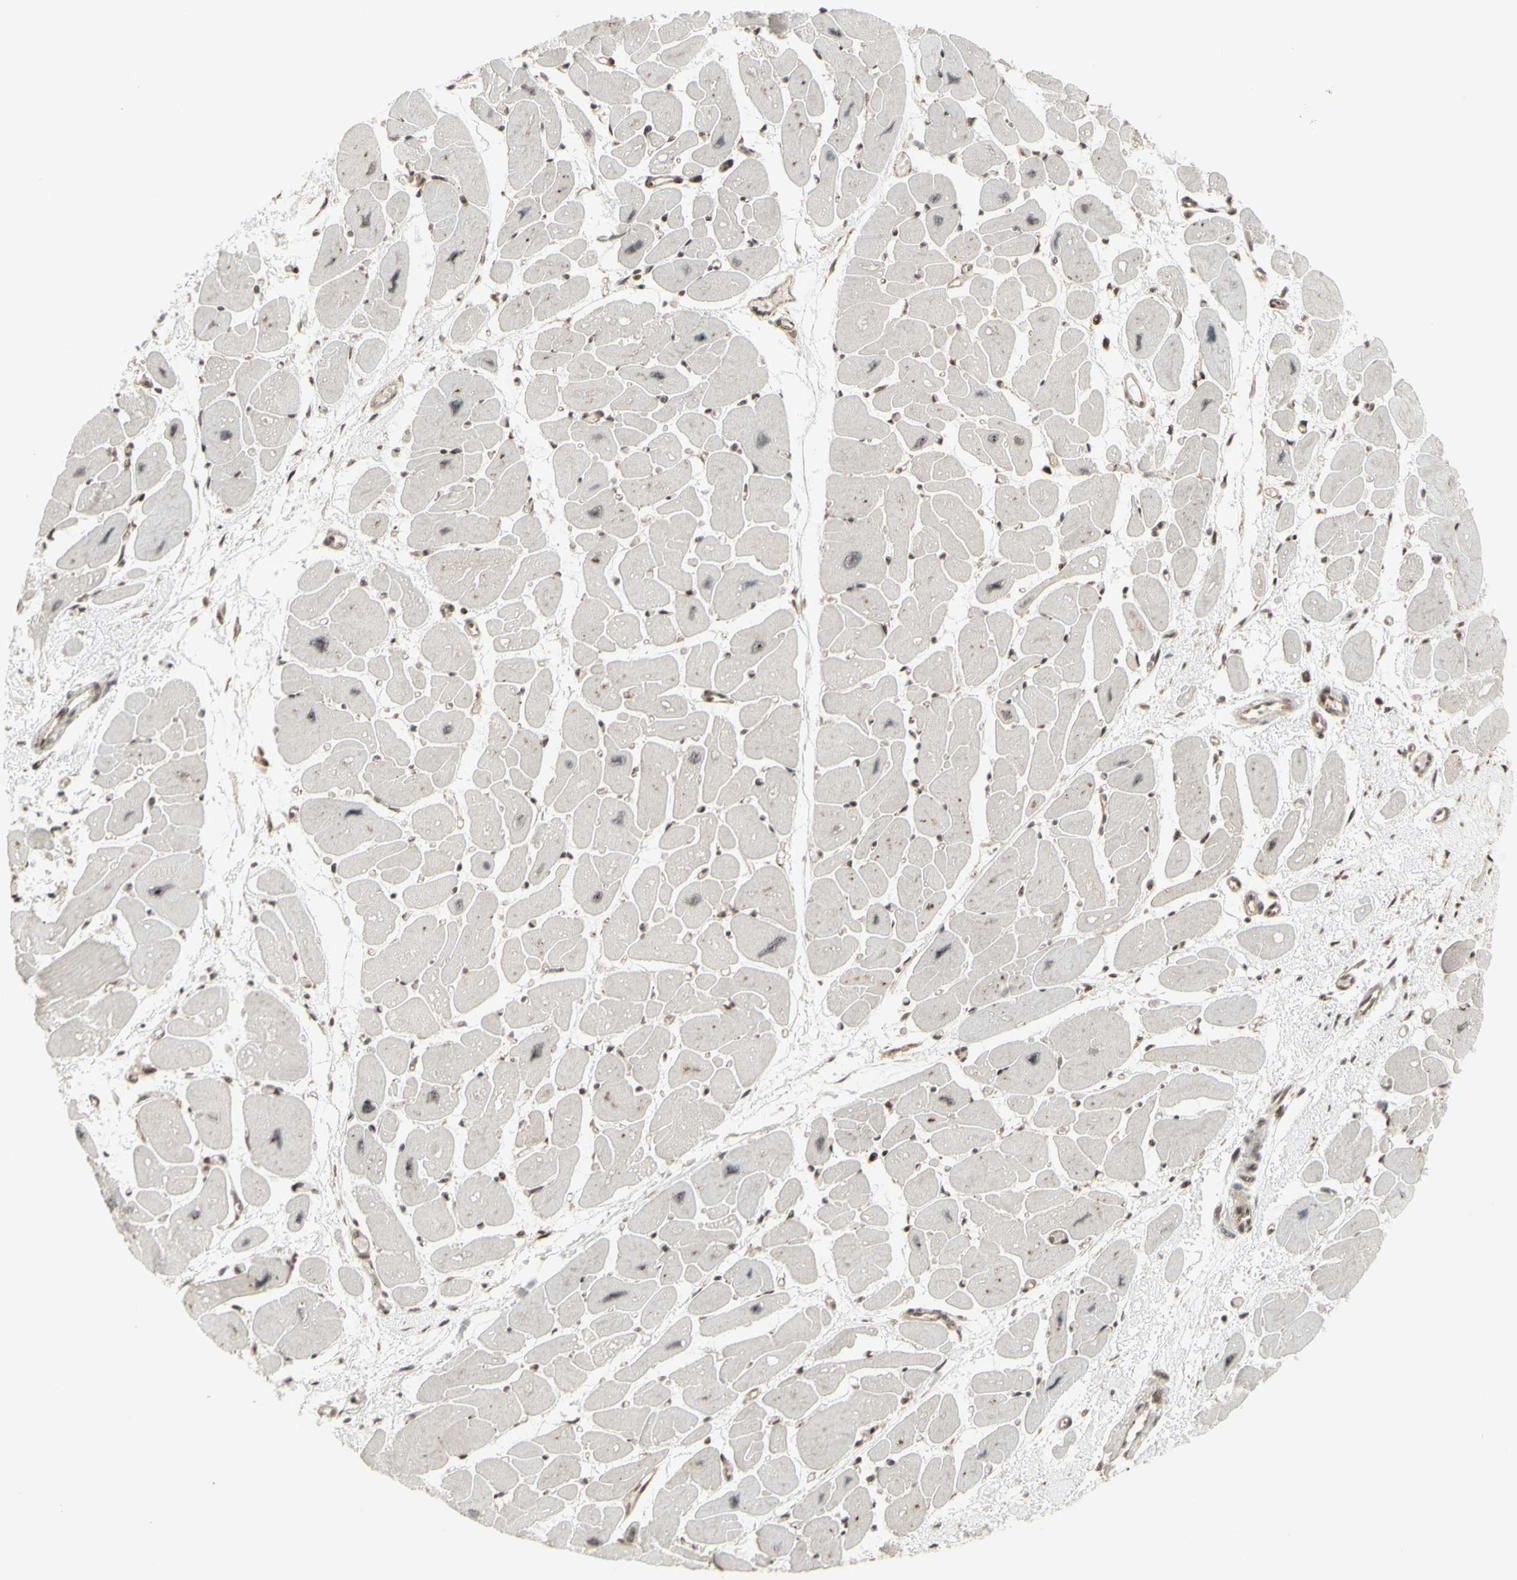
{"staining": {"intensity": "strong", "quantity": "<25%", "location": "cytoplasmic/membranous,nuclear"}, "tissue": "heart muscle", "cell_type": "Cardiomyocytes", "image_type": "normal", "snomed": [{"axis": "morphology", "description": "Normal tissue, NOS"}, {"axis": "topography", "description": "Heart"}], "caption": "This micrograph reveals IHC staining of normal heart muscle, with medium strong cytoplasmic/membranous,nuclear staining in approximately <25% of cardiomyocytes.", "gene": "CBX1", "patient": {"sex": "female", "age": 54}}